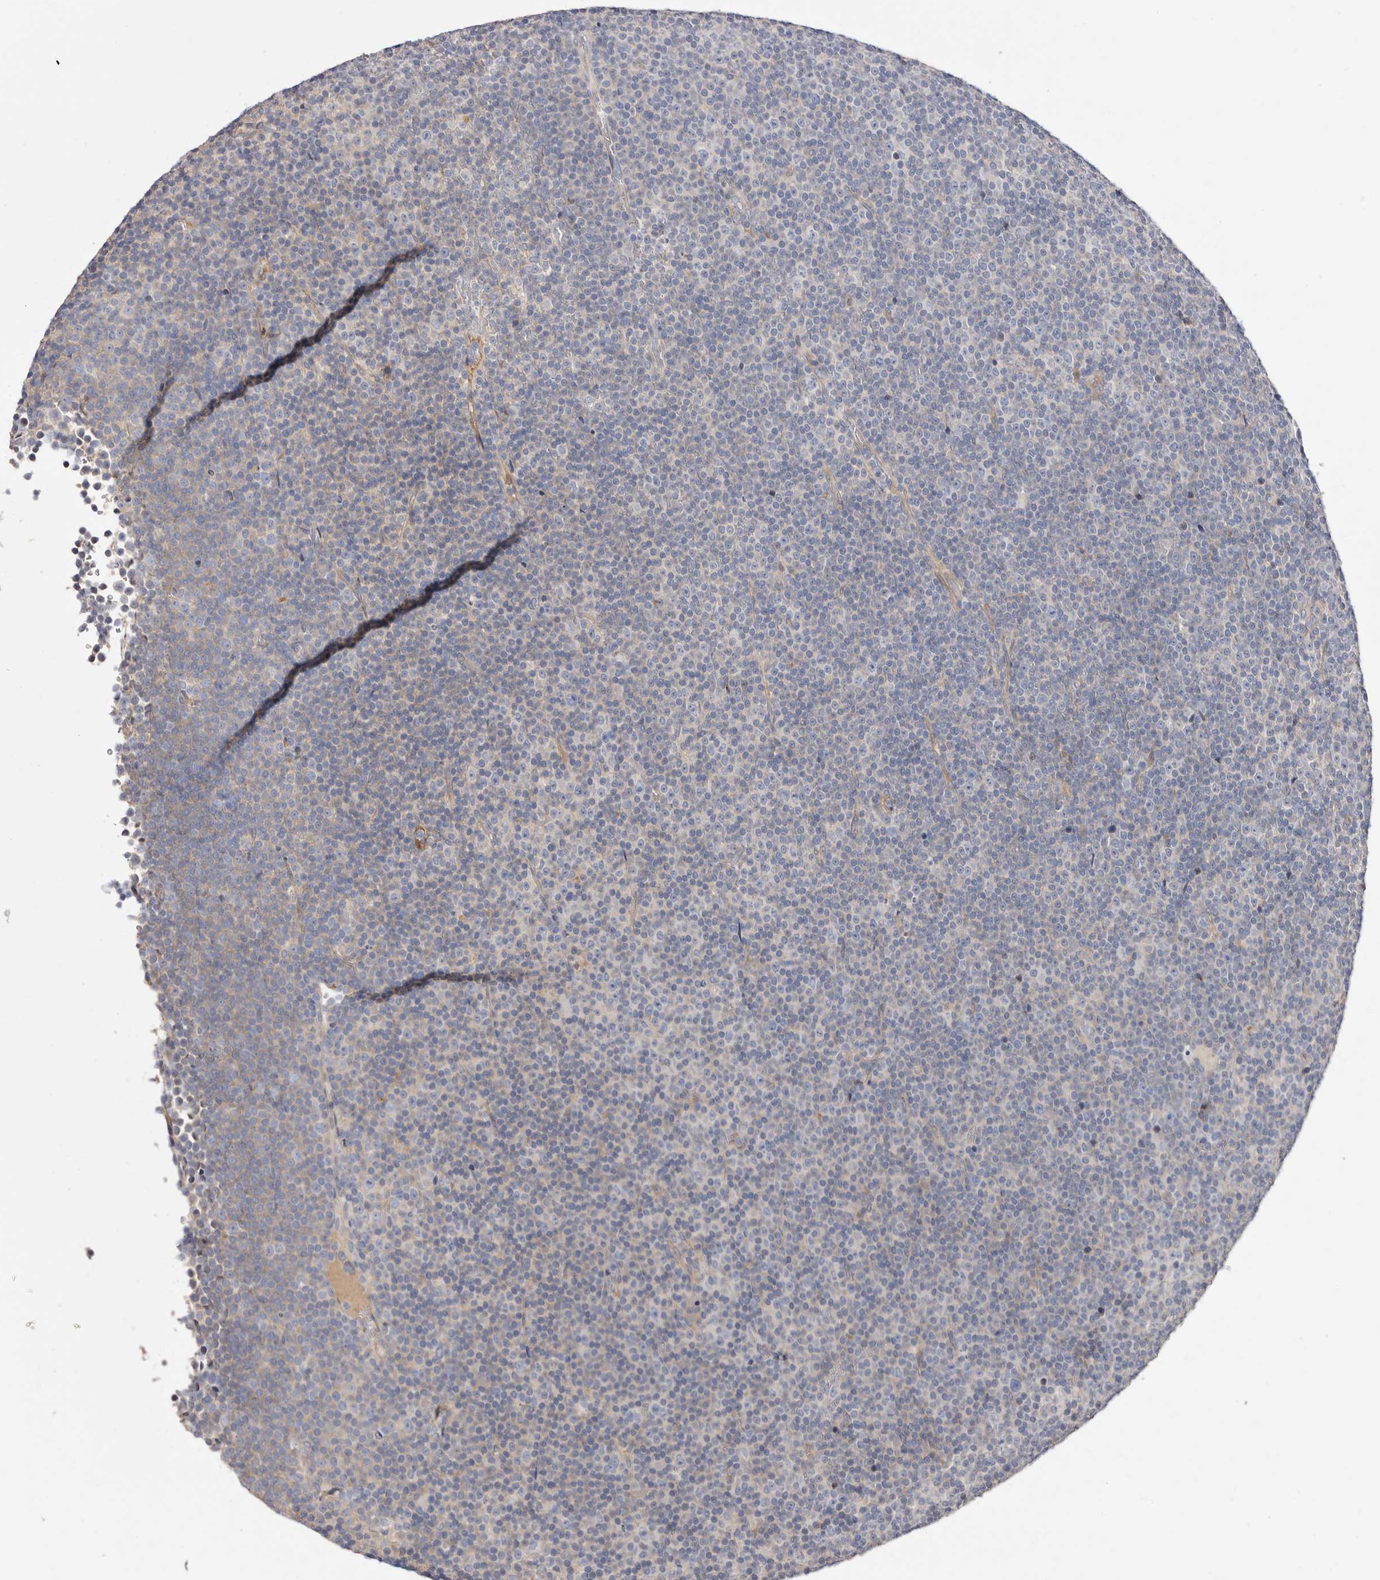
{"staining": {"intensity": "negative", "quantity": "none", "location": "none"}, "tissue": "lymphoma", "cell_type": "Tumor cells", "image_type": "cancer", "snomed": [{"axis": "morphology", "description": "Malignant lymphoma, non-Hodgkin's type, Low grade"}, {"axis": "topography", "description": "Lymph node"}], "caption": "High power microscopy micrograph of an IHC photomicrograph of low-grade malignant lymphoma, non-Hodgkin's type, revealing no significant positivity in tumor cells.", "gene": "STK16", "patient": {"sex": "female", "age": 67}}